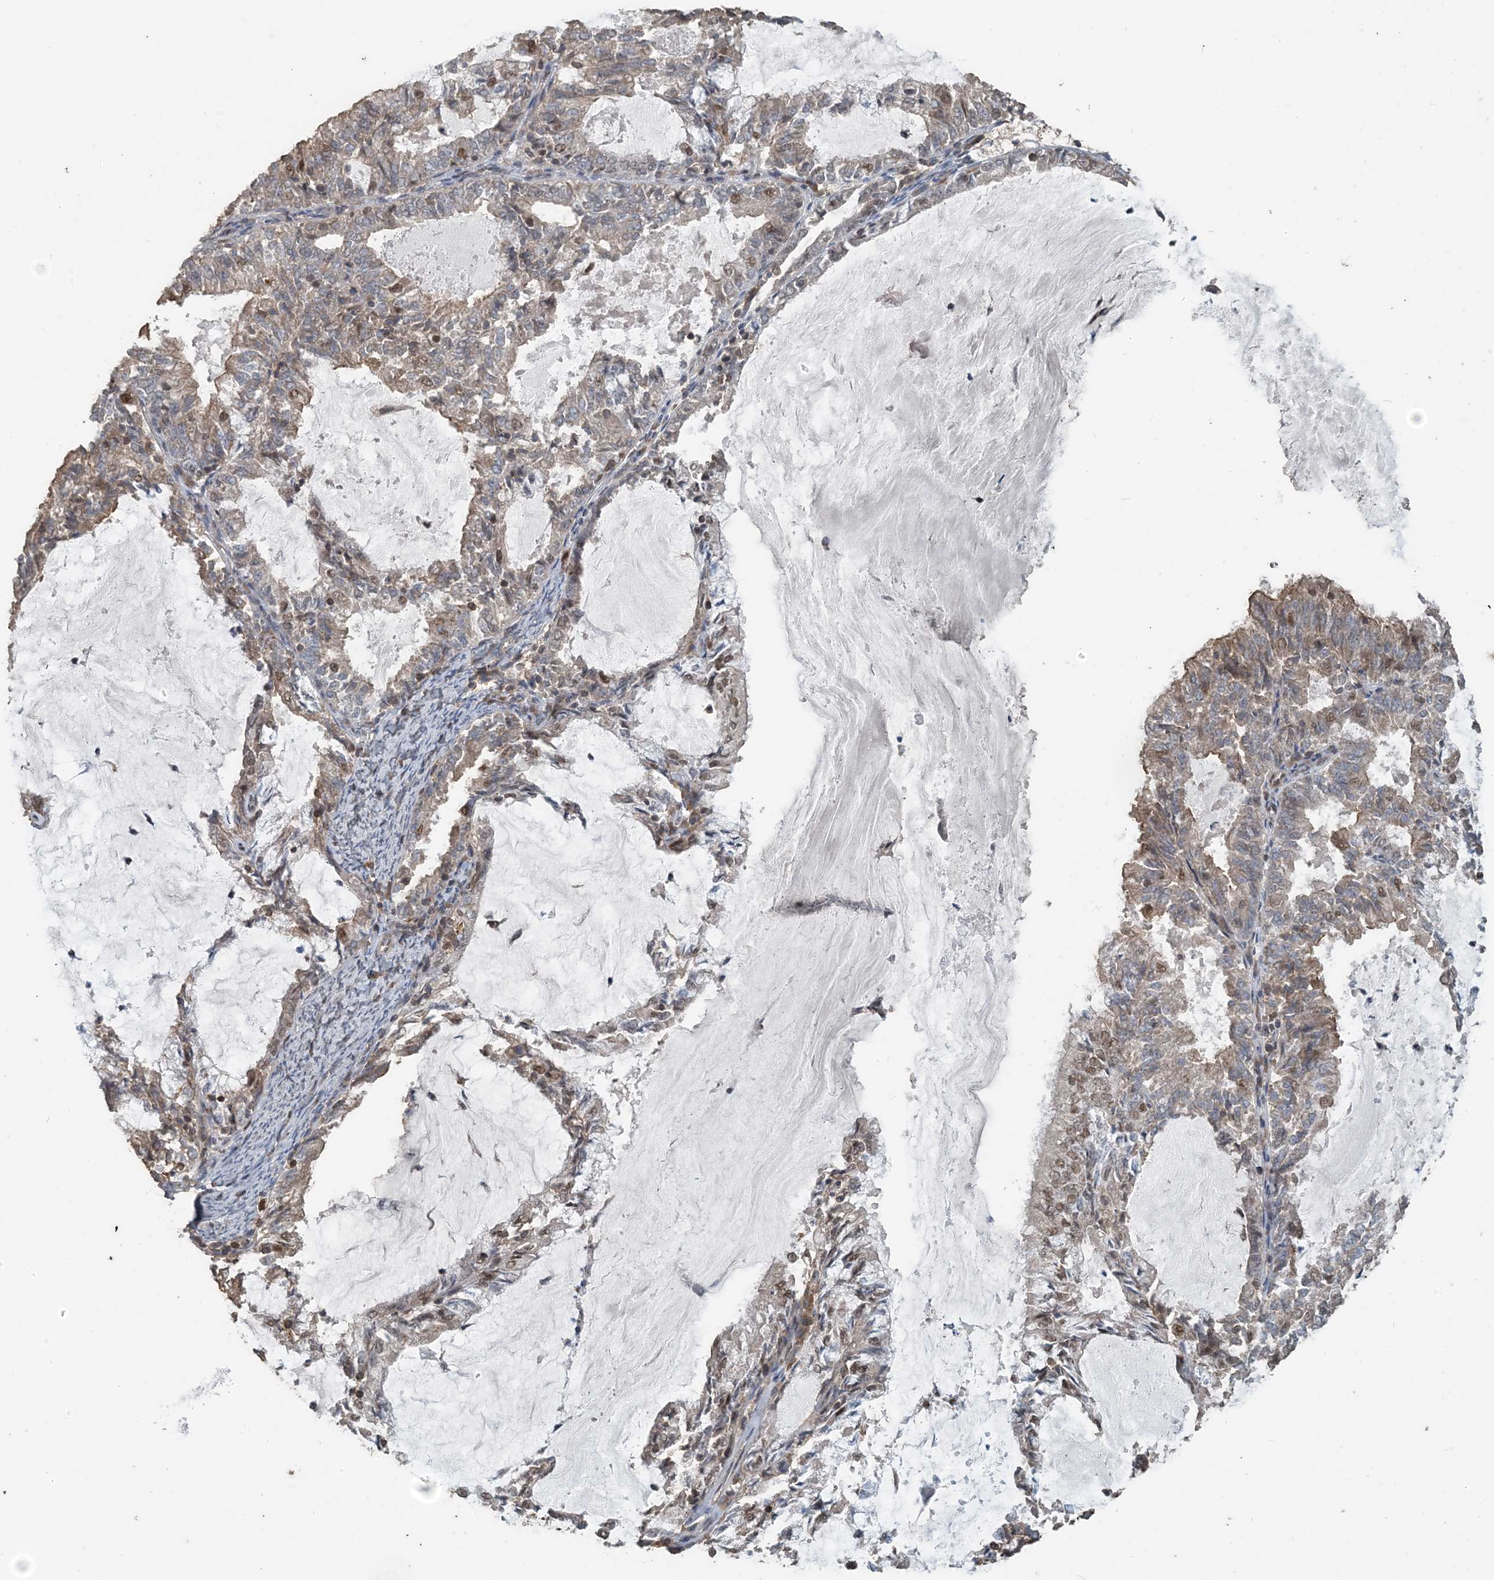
{"staining": {"intensity": "moderate", "quantity": "<25%", "location": "cytoplasmic/membranous,nuclear"}, "tissue": "endometrial cancer", "cell_type": "Tumor cells", "image_type": "cancer", "snomed": [{"axis": "morphology", "description": "Adenocarcinoma, NOS"}, {"axis": "topography", "description": "Endometrium"}], "caption": "Human endometrial adenocarcinoma stained with a protein marker demonstrates moderate staining in tumor cells.", "gene": "ZC3H12A", "patient": {"sex": "female", "age": 57}}